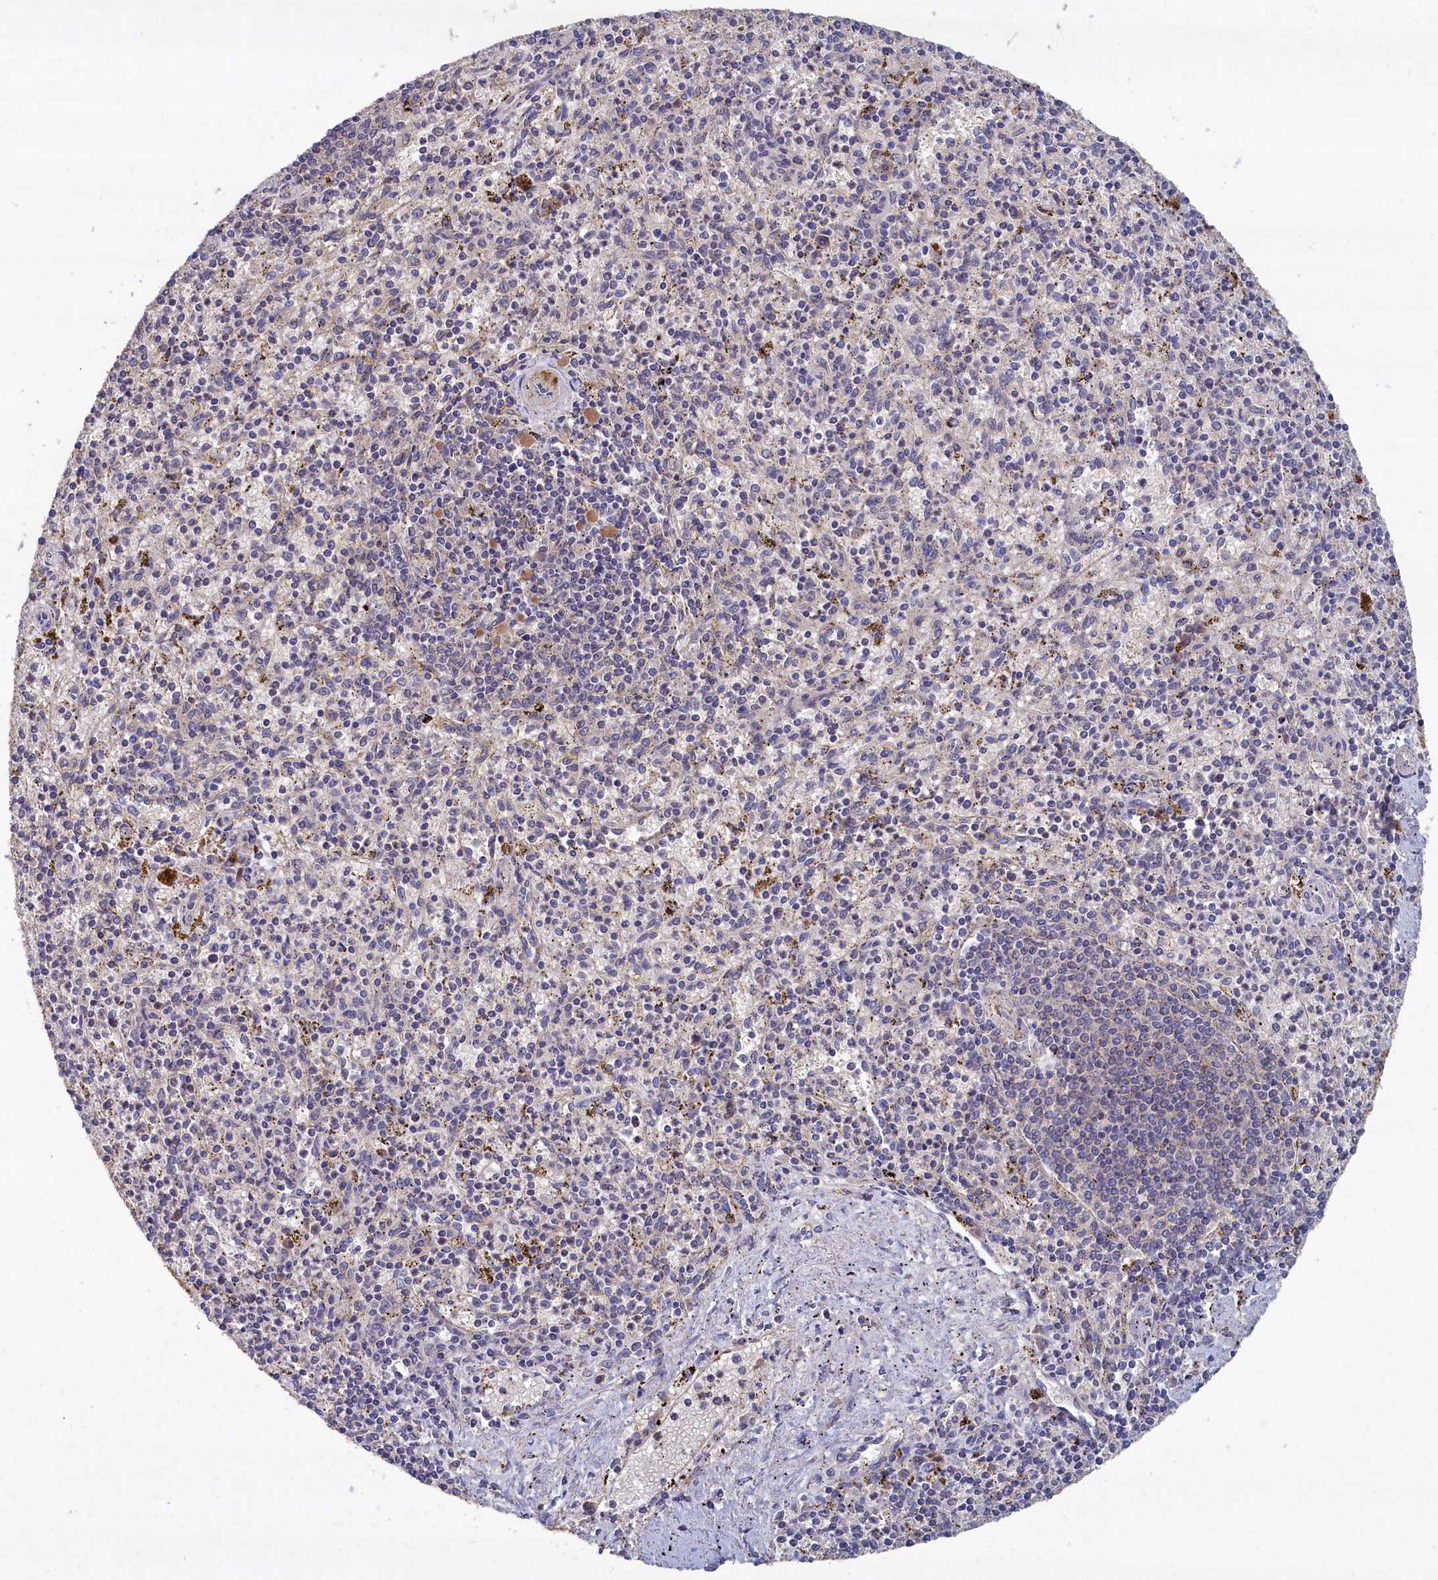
{"staining": {"intensity": "negative", "quantity": "none", "location": "none"}, "tissue": "spleen", "cell_type": "Cells in red pulp", "image_type": "normal", "snomed": [{"axis": "morphology", "description": "Normal tissue, NOS"}, {"axis": "topography", "description": "Spleen"}], "caption": "DAB immunohistochemical staining of unremarkable spleen reveals no significant positivity in cells in red pulp.", "gene": "CELF5", "patient": {"sex": "male", "age": 72}}